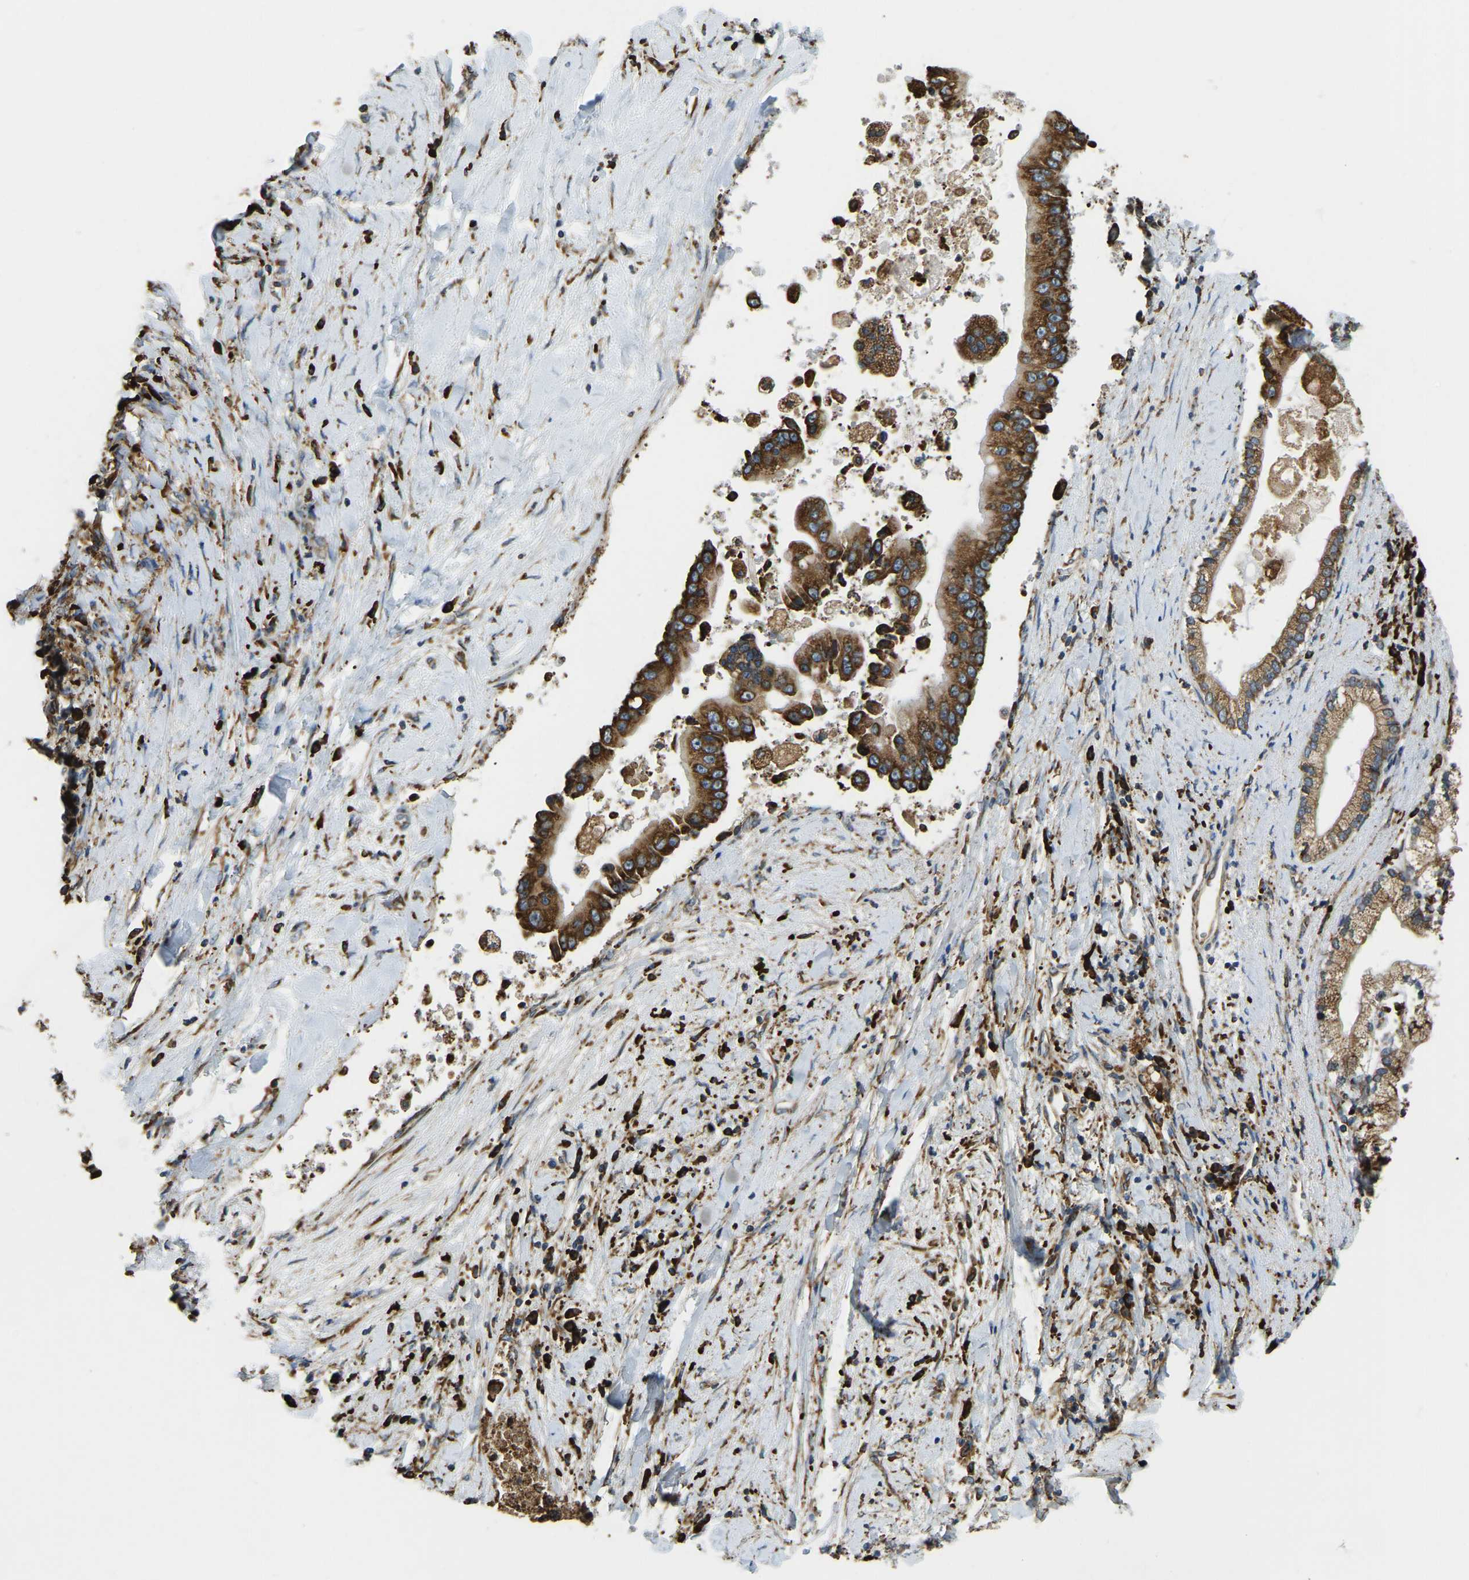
{"staining": {"intensity": "strong", "quantity": ">75%", "location": "cytoplasmic/membranous"}, "tissue": "liver cancer", "cell_type": "Tumor cells", "image_type": "cancer", "snomed": [{"axis": "morphology", "description": "Cholangiocarcinoma"}, {"axis": "topography", "description": "Liver"}], "caption": "Liver cholangiocarcinoma stained for a protein (brown) exhibits strong cytoplasmic/membranous positive staining in about >75% of tumor cells.", "gene": "RNF115", "patient": {"sex": "male", "age": 50}}